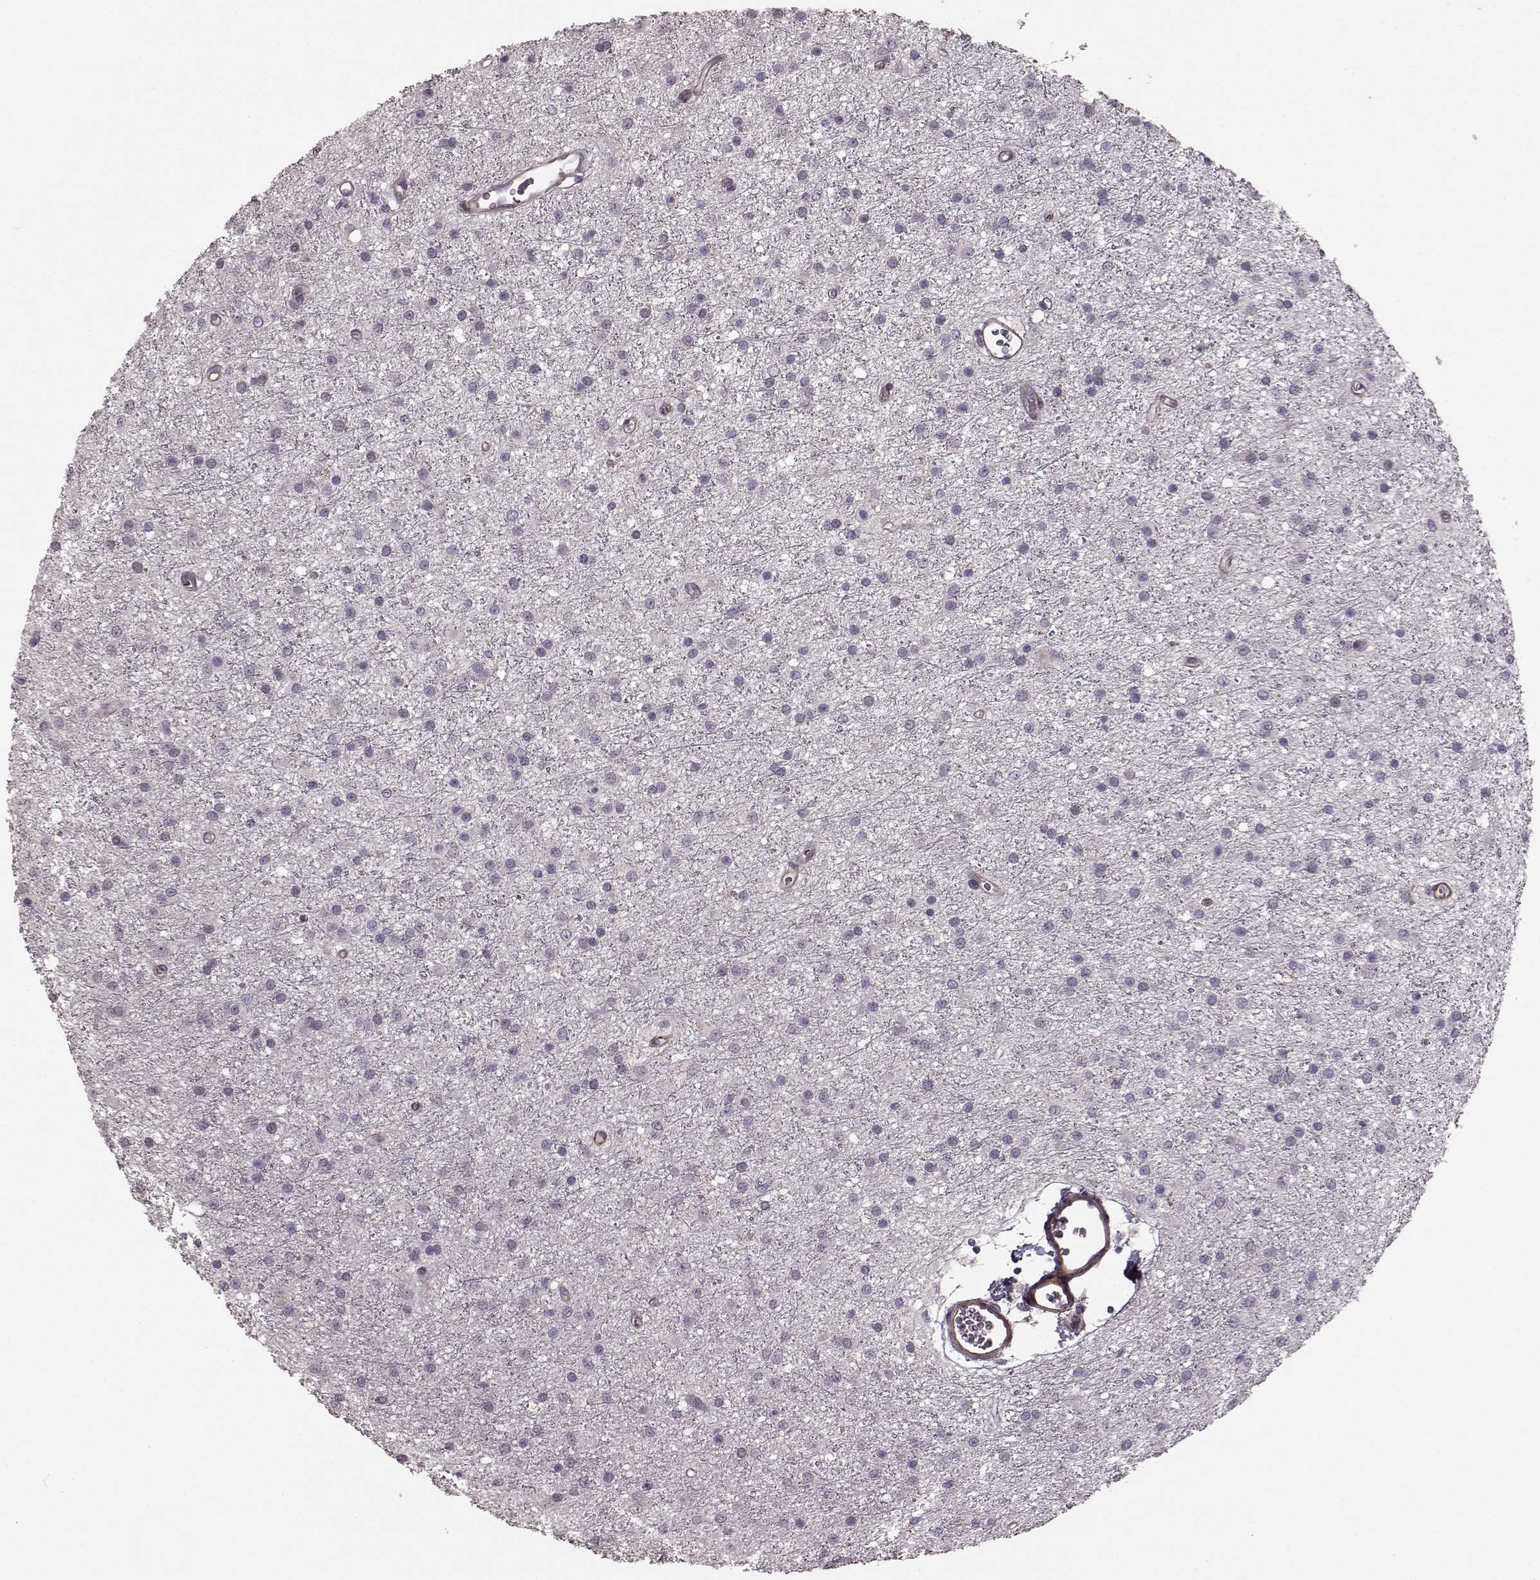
{"staining": {"intensity": "negative", "quantity": "none", "location": "none"}, "tissue": "glioma", "cell_type": "Tumor cells", "image_type": "cancer", "snomed": [{"axis": "morphology", "description": "Glioma, malignant, Low grade"}, {"axis": "topography", "description": "Brain"}], "caption": "The IHC micrograph has no significant staining in tumor cells of low-grade glioma (malignant) tissue.", "gene": "SLC22A18", "patient": {"sex": "male", "age": 27}}